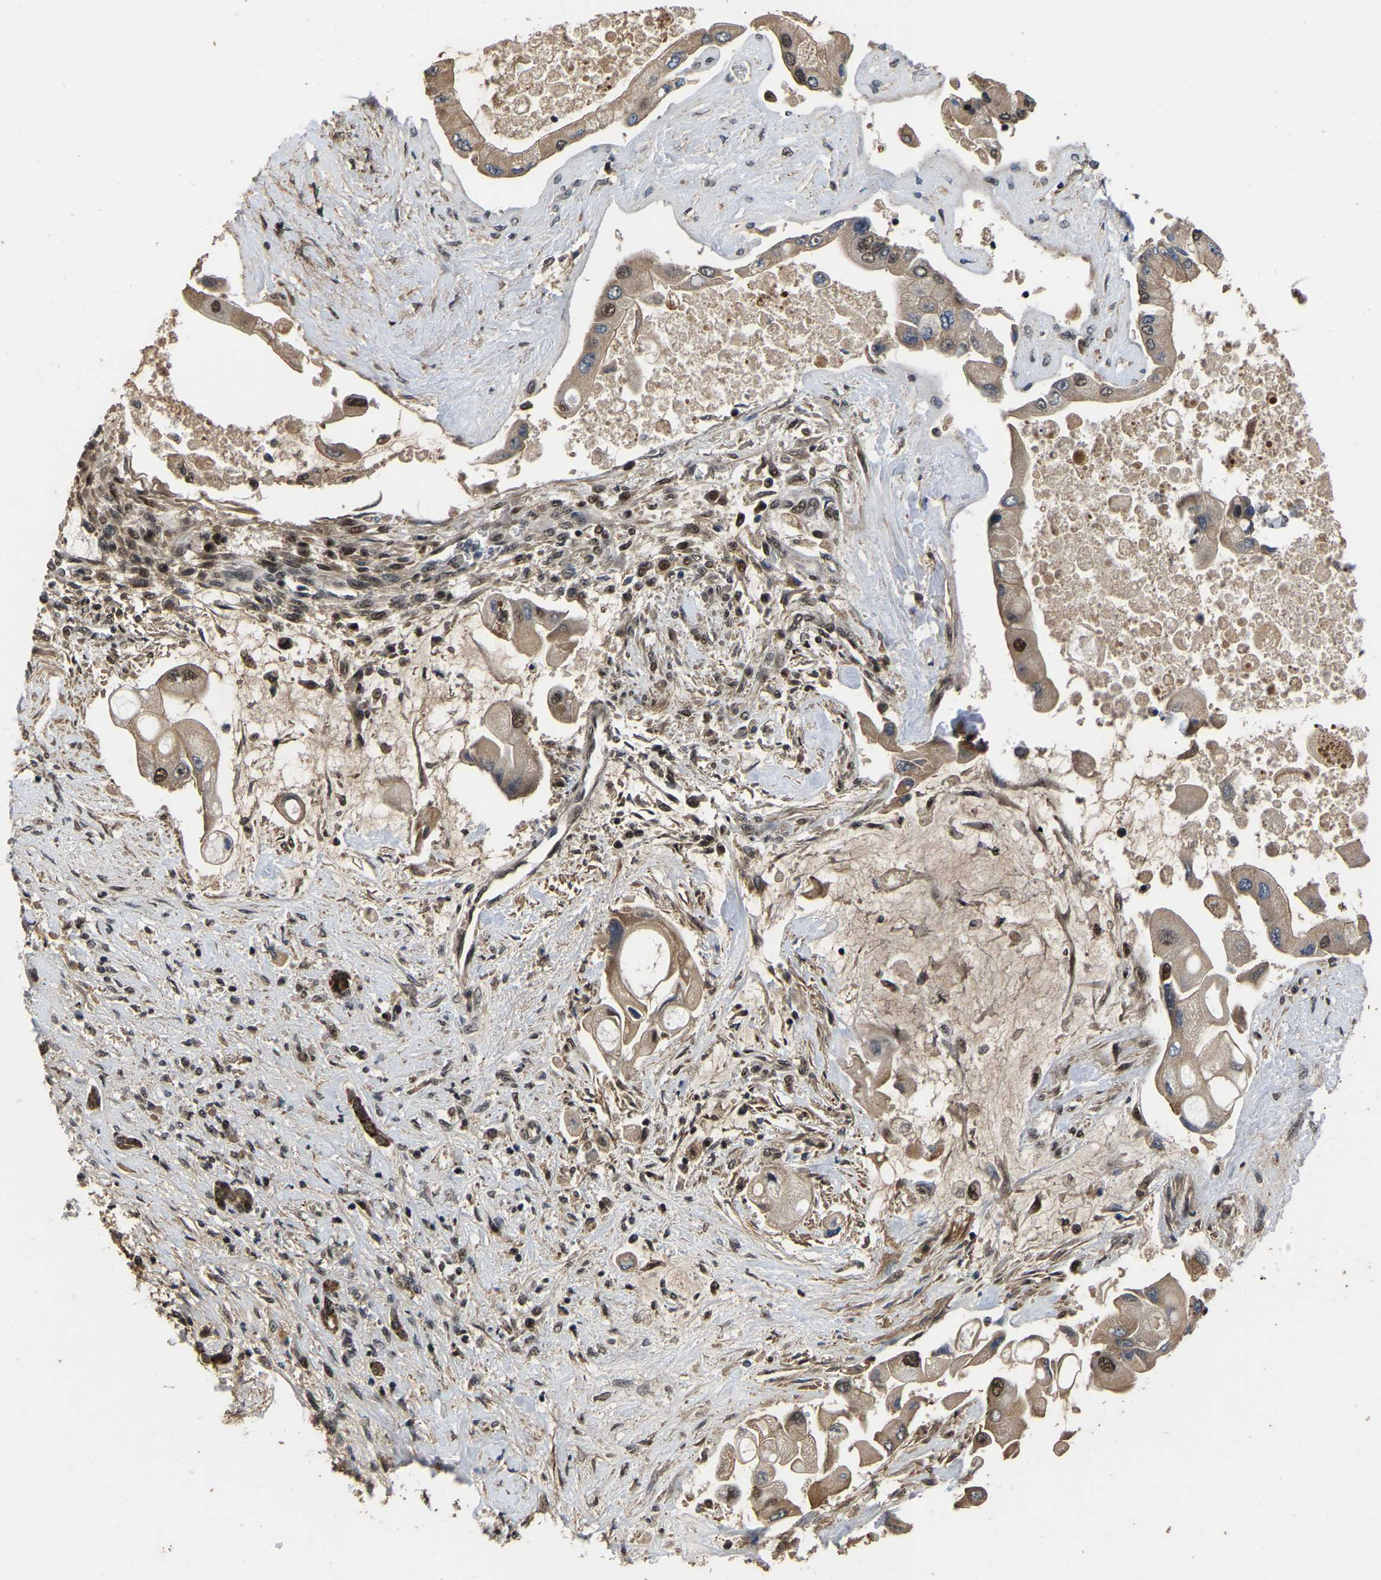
{"staining": {"intensity": "weak", "quantity": ">75%", "location": "cytoplasmic/membranous,nuclear"}, "tissue": "liver cancer", "cell_type": "Tumor cells", "image_type": "cancer", "snomed": [{"axis": "morphology", "description": "Cholangiocarcinoma"}, {"axis": "topography", "description": "Liver"}], "caption": "Immunohistochemistry (IHC) of human cholangiocarcinoma (liver) displays low levels of weak cytoplasmic/membranous and nuclear positivity in about >75% of tumor cells. (DAB = brown stain, brightfield microscopy at high magnification).", "gene": "CIAO1", "patient": {"sex": "male", "age": 50}}